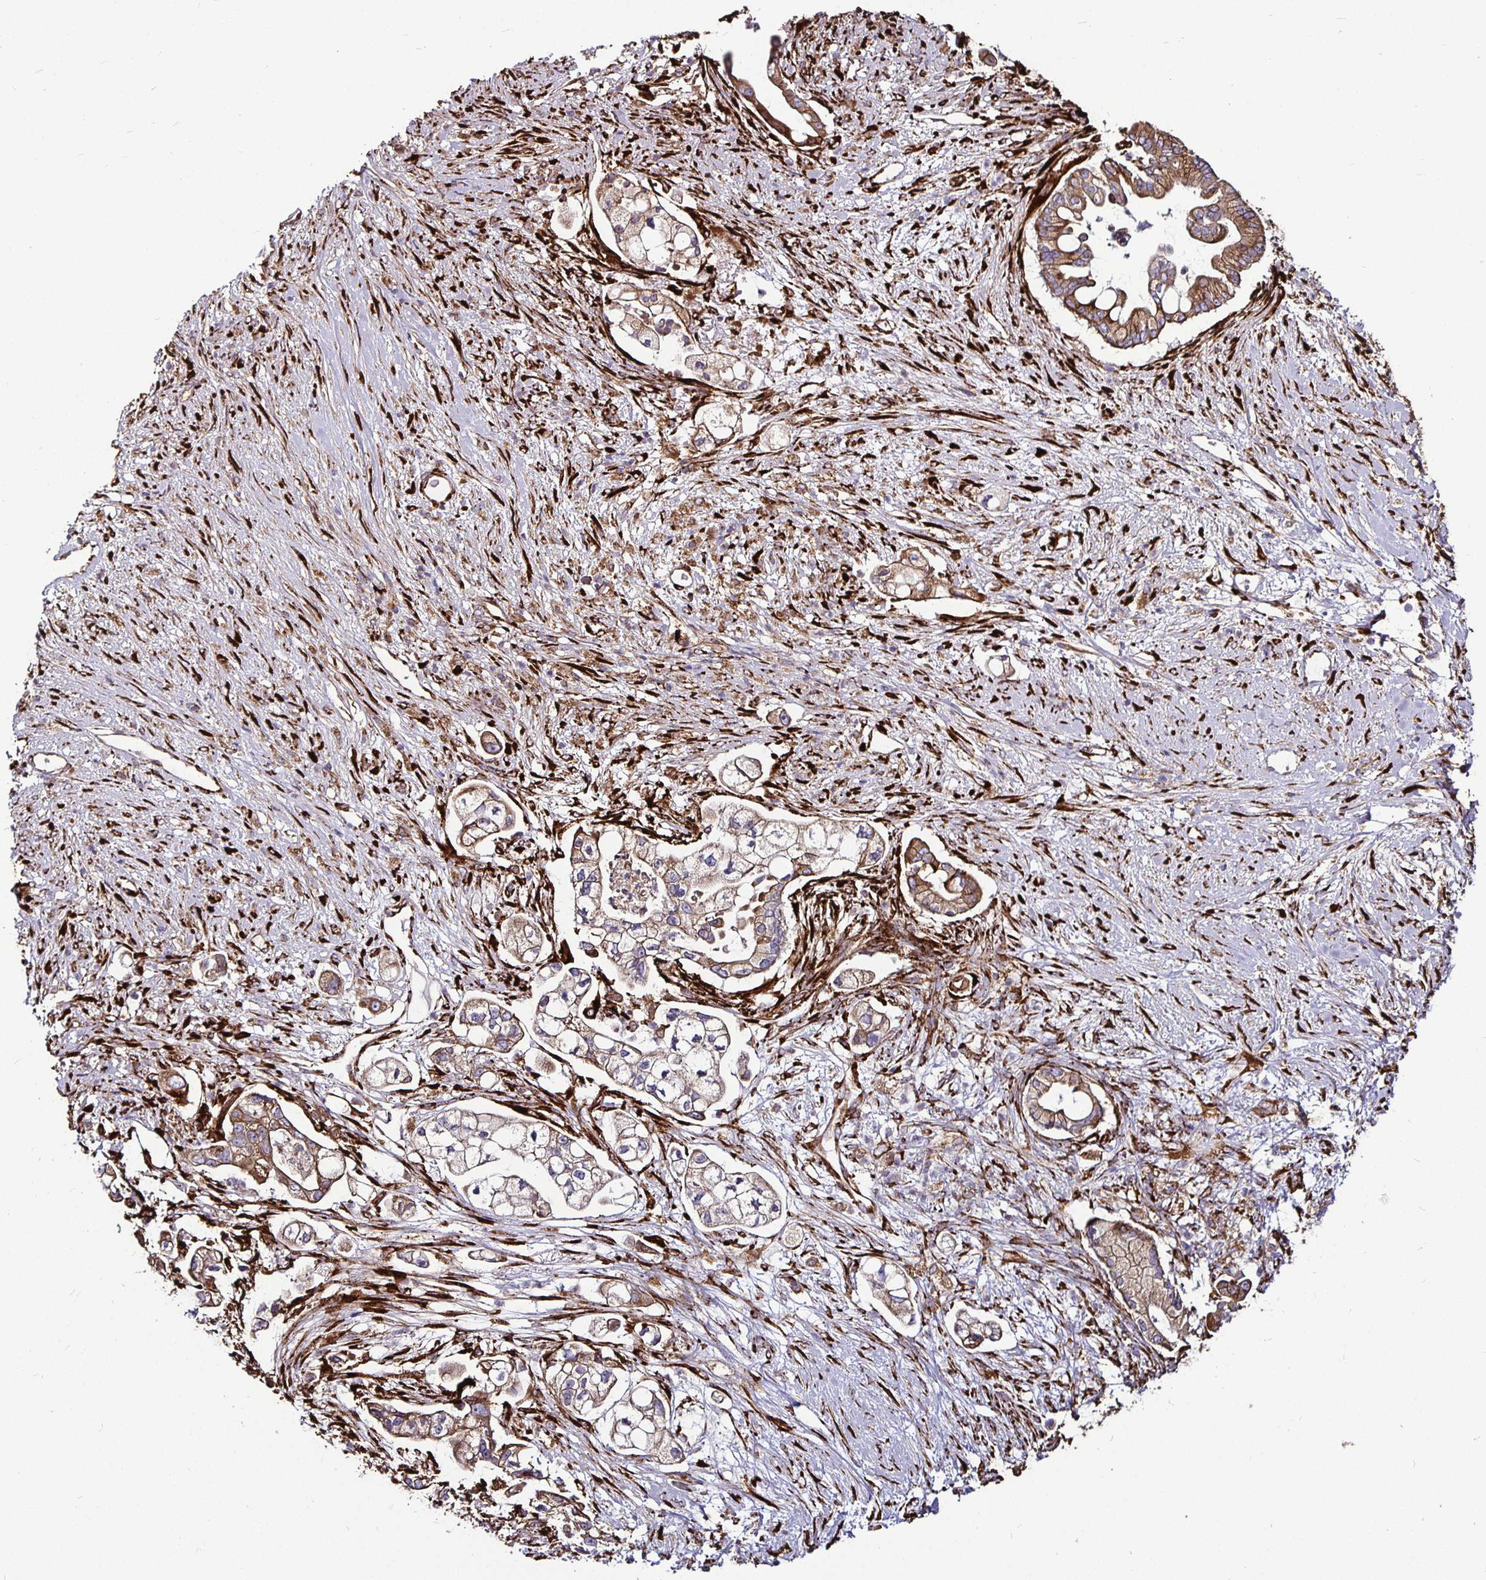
{"staining": {"intensity": "moderate", "quantity": "25%-75%", "location": "cytoplasmic/membranous"}, "tissue": "pancreatic cancer", "cell_type": "Tumor cells", "image_type": "cancer", "snomed": [{"axis": "morphology", "description": "Adenocarcinoma, NOS"}, {"axis": "topography", "description": "Pancreas"}], "caption": "Tumor cells demonstrate moderate cytoplasmic/membranous expression in about 25%-75% of cells in adenocarcinoma (pancreatic).", "gene": "P4HA2", "patient": {"sex": "female", "age": 69}}